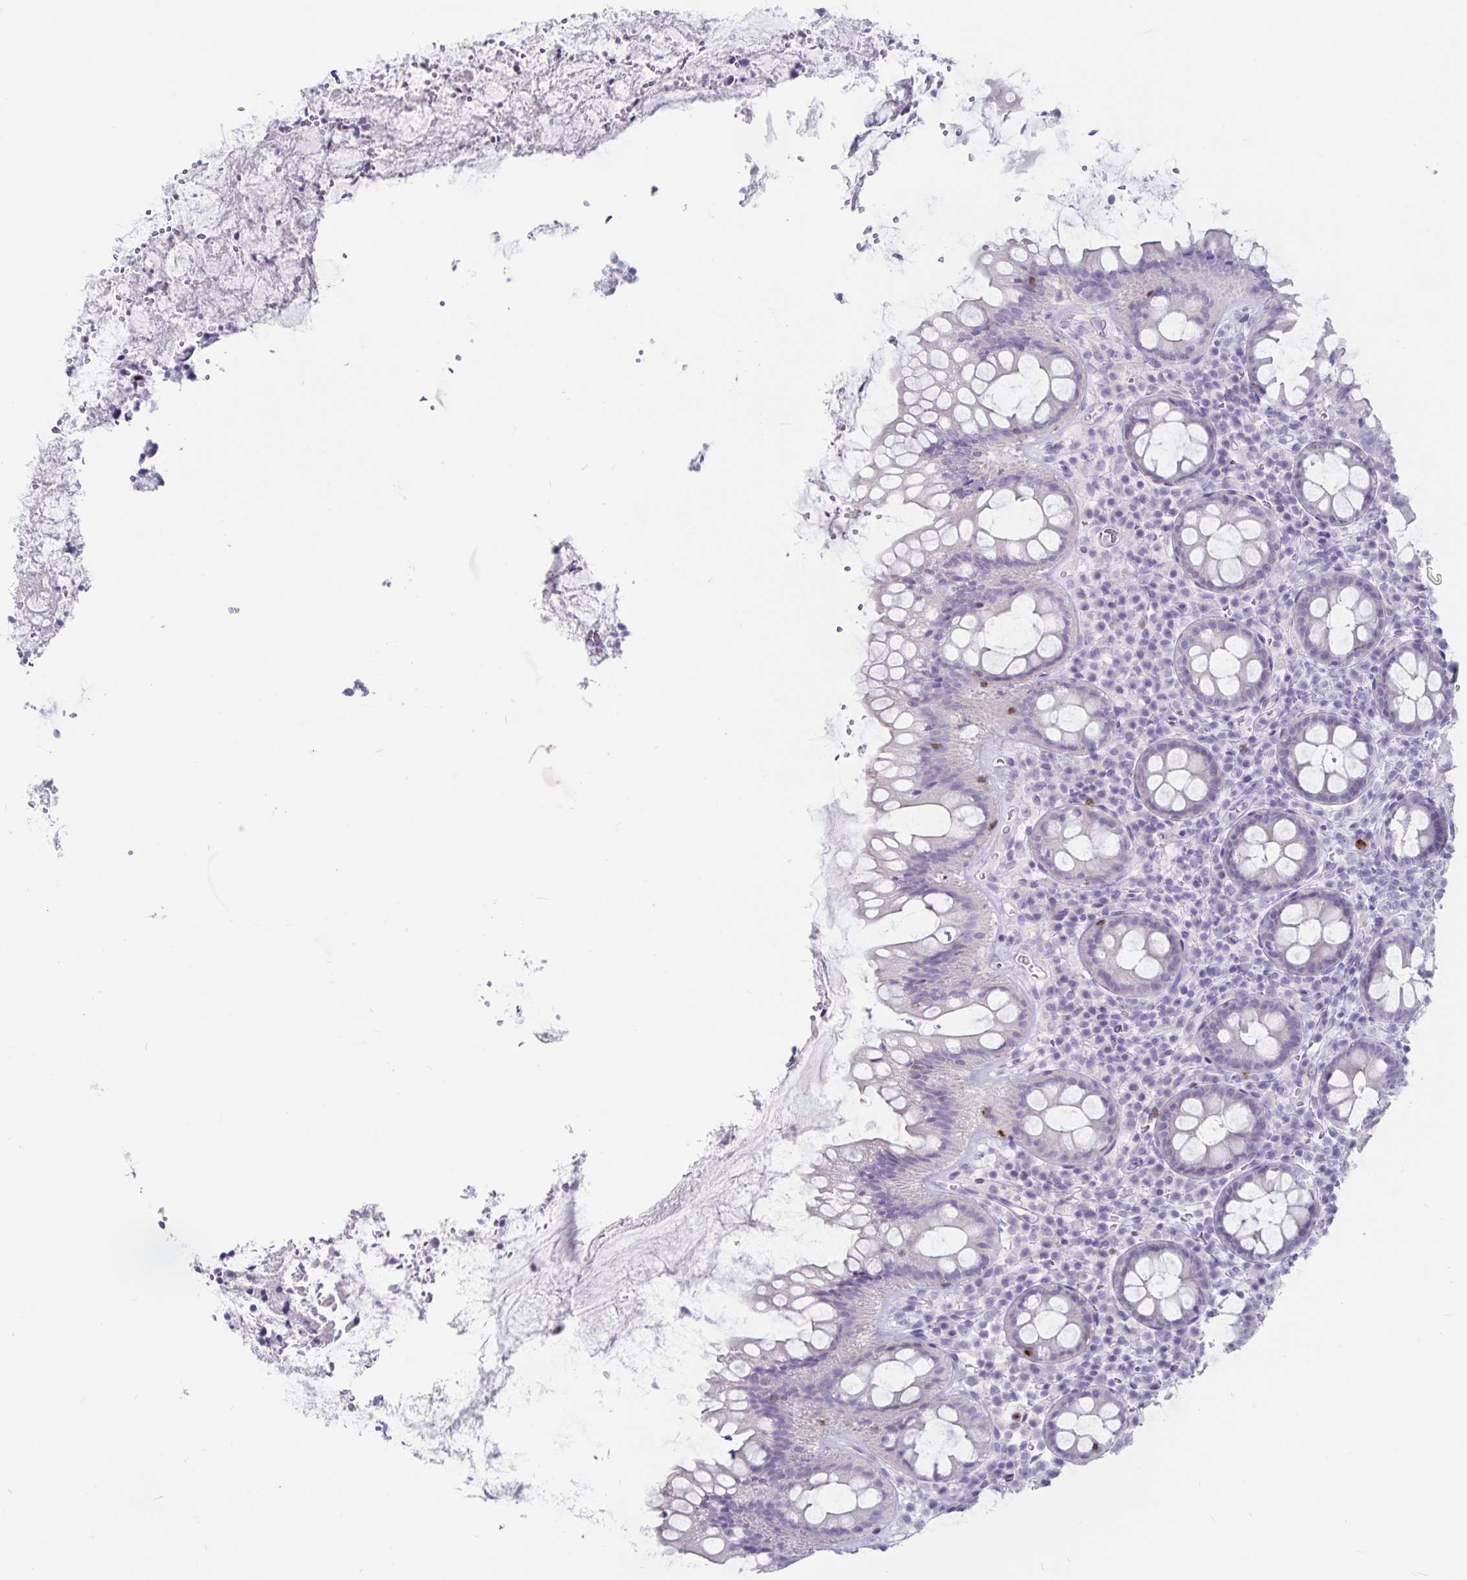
{"staining": {"intensity": "negative", "quantity": "none", "location": "none"}, "tissue": "rectum", "cell_type": "Glandular cells", "image_type": "normal", "snomed": [{"axis": "morphology", "description": "Normal tissue, NOS"}, {"axis": "topography", "description": "Rectum"}], "caption": "High magnification brightfield microscopy of unremarkable rectum stained with DAB (brown) and counterstained with hematoxylin (blue): glandular cells show no significant positivity. (DAB IHC with hematoxylin counter stain).", "gene": "GNLY", "patient": {"sex": "female", "age": 69}}